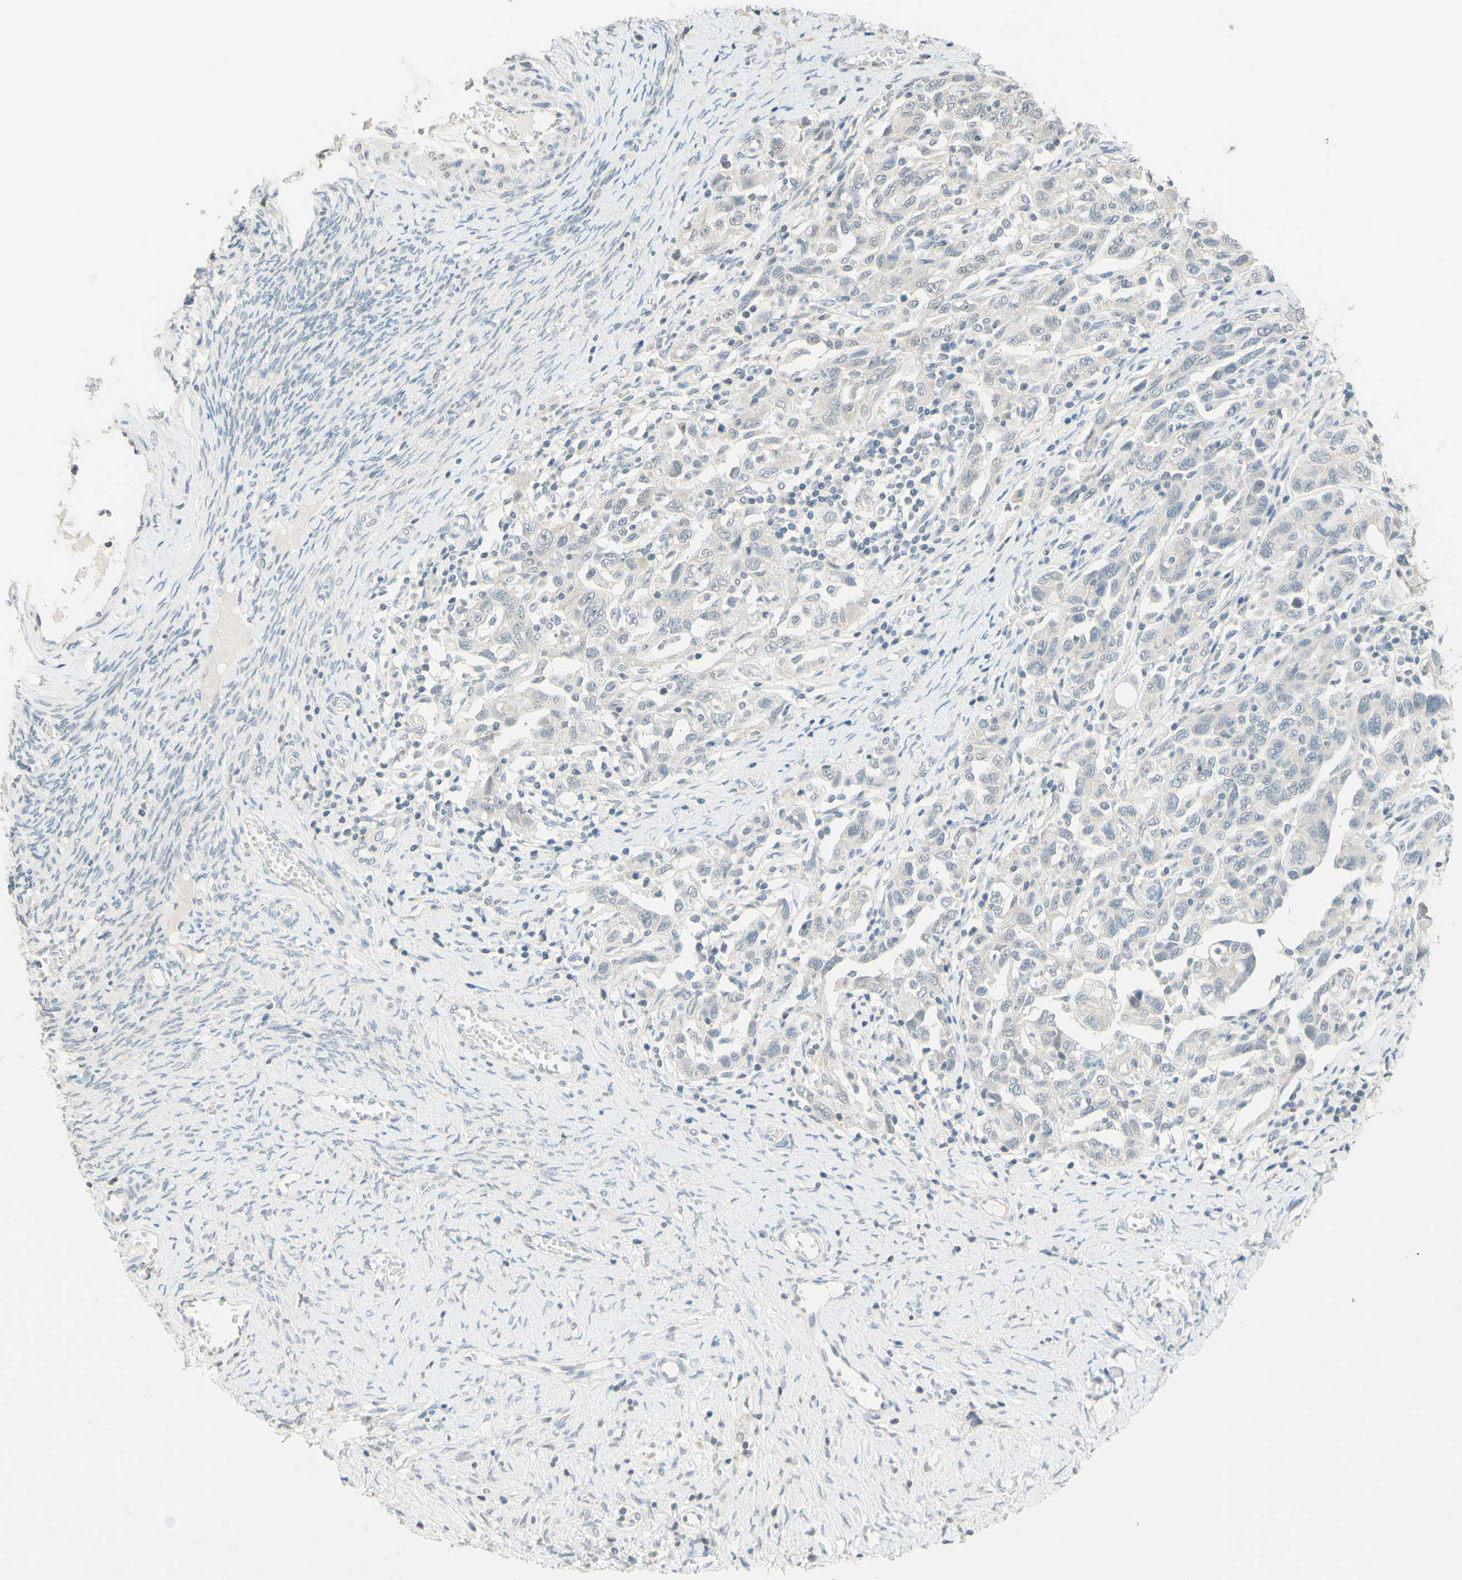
{"staining": {"intensity": "weak", "quantity": "25%-75%", "location": "cytoplasmic/membranous"}, "tissue": "ovarian cancer", "cell_type": "Tumor cells", "image_type": "cancer", "snomed": [{"axis": "morphology", "description": "Carcinoma, NOS"}, {"axis": "morphology", "description": "Cystadenocarcinoma, serous, NOS"}, {"axis": "topography", "description": "Ovary"}], "caption": "Immunohistochemical staining of human ovarian serous cystadenocarcinoma shows low levels of weak cytoplasmic/membranous expression in about 25%-75% of tumor cells.", "gene": "MAG", "patient": {"sex": "female", "age": 69}}